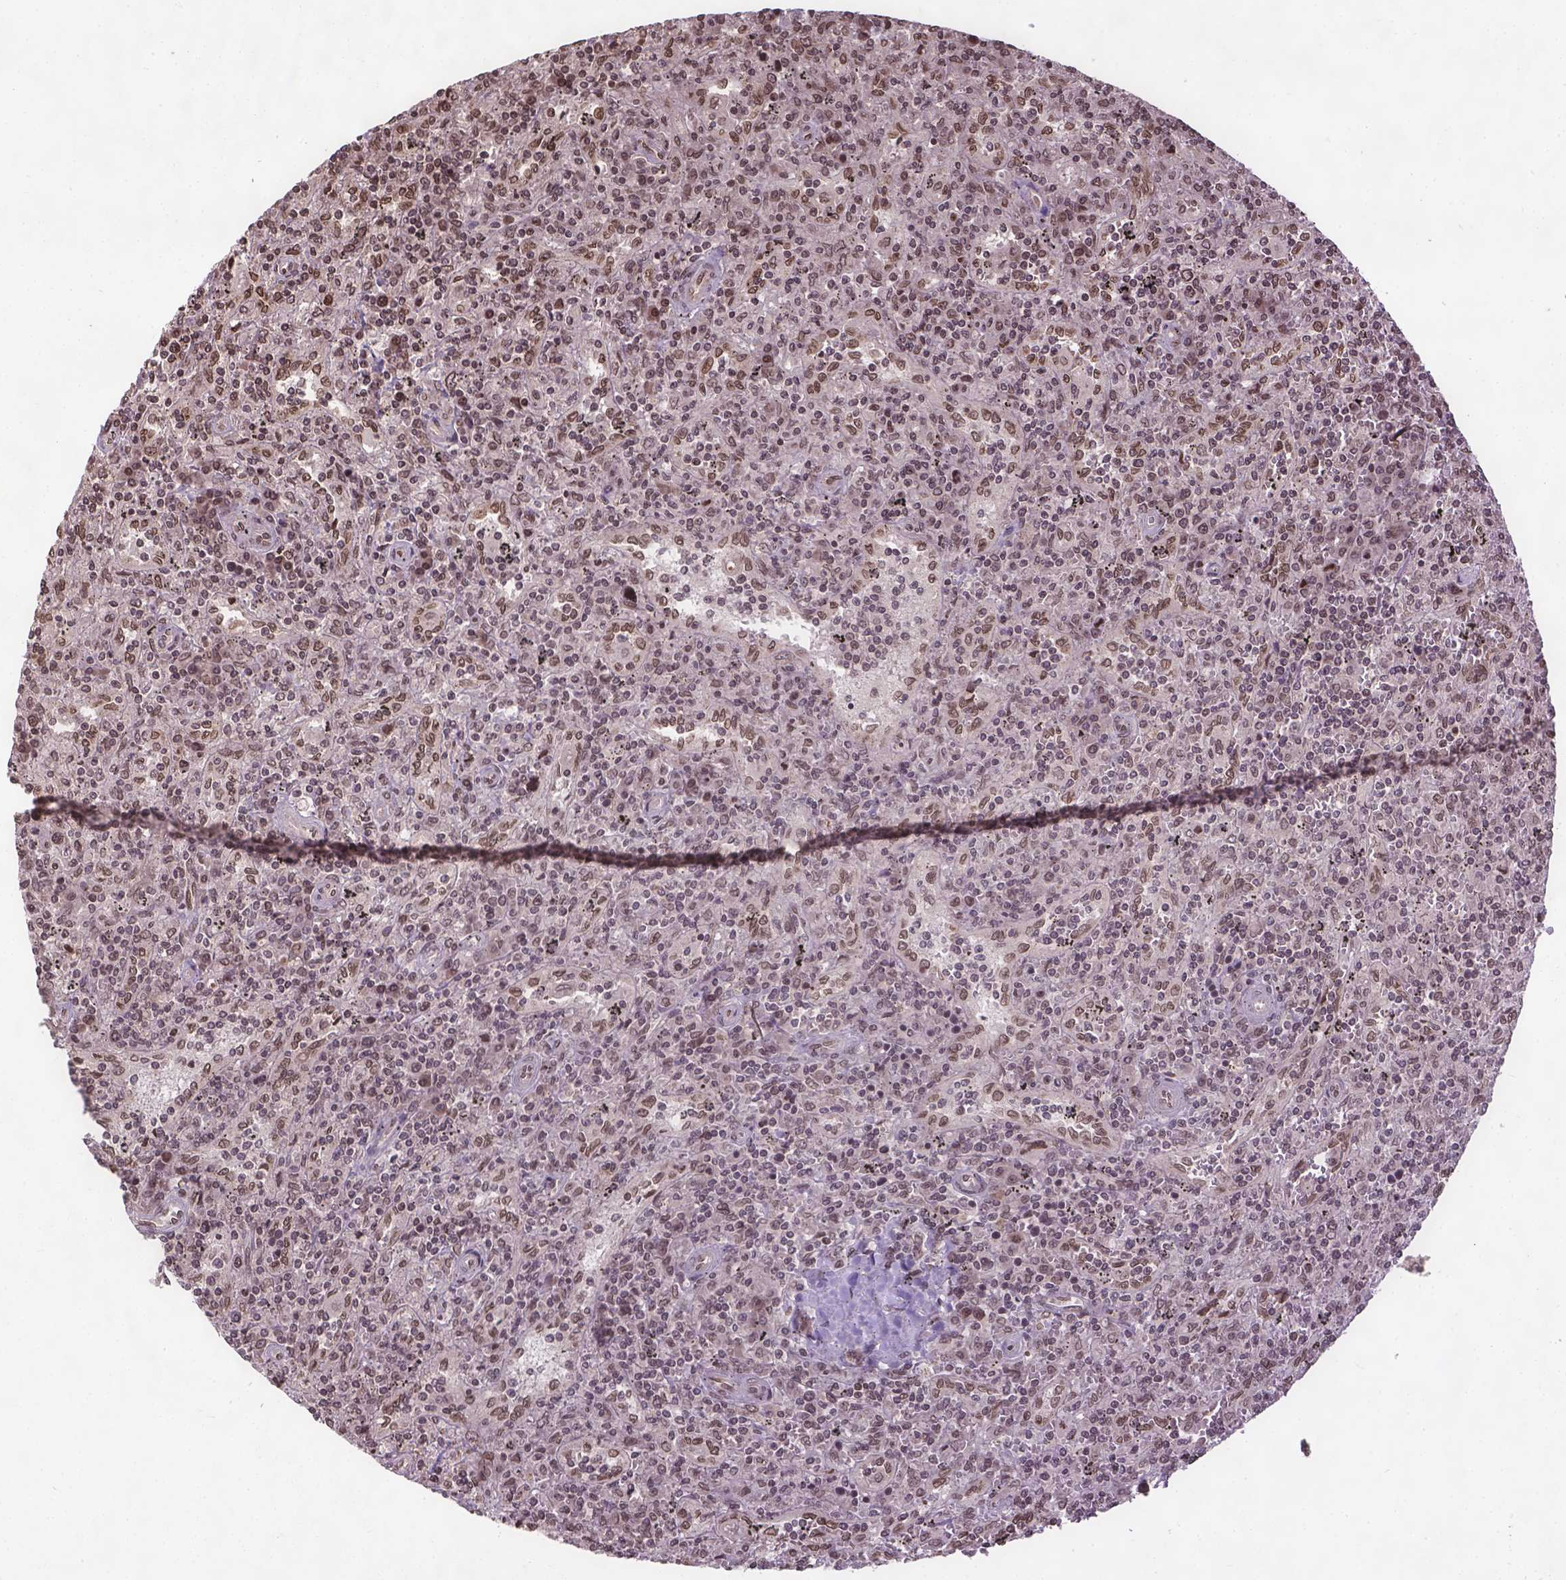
{"staining": {"intensity": "moderate", "quantity": ">75%", "location": "nuclear"}, "tissue": "lymphoma", "cell_type": "Tumor cells", "image_type": "cancer", "snomed": [{"axis": "morphology", "description": "Malignant lymphoma, non-Hodgkin's type, Low grade"}, {"axis": "topography", "description": "Spleen"}], "caption": "Lymphoma tissue reveals moderate nuclear positivity in about >75% of tumor cells", "gene": "BANF1", "patient": {"sex": "male", "age": 62}}